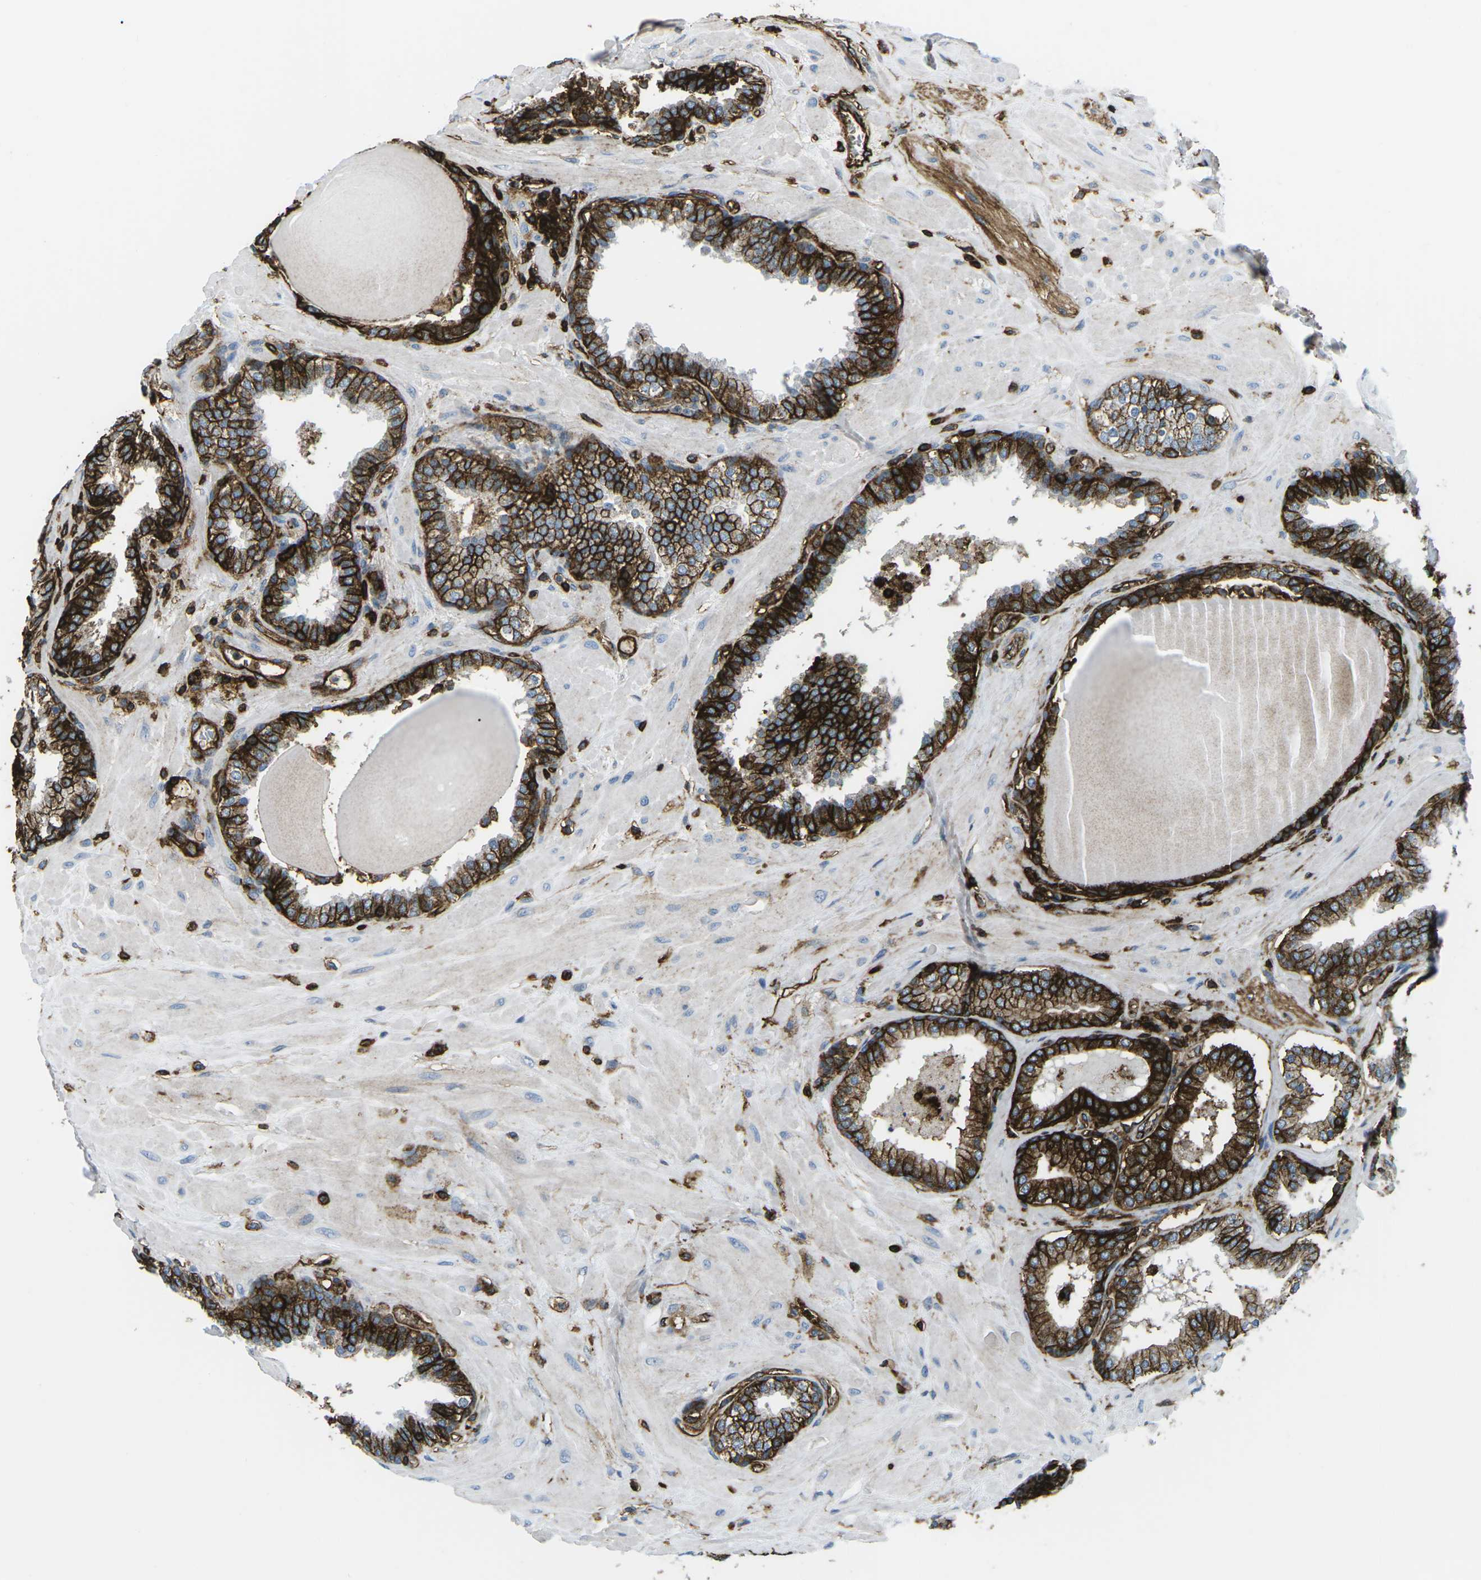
{"staining": {"intensity": "strong", "quantity": ">75%", "location": "cytoplasmic/membranous"}, "tissue": "prostate", "cell_type": "Glandular cells", "image_type": "normal", "snomed": [{"axis": "morphology", "description": "Normal tissue, NOS"}, {"axis": "topography", "description": "Prostate"}], "caption": "This image exhibits immunohistochemistry (IHC) staining of unremarkable prostate, with high strong cytoplasmic/membranous expression in about >75% of glandular cells.", "gene": "HLA", "patient": {"sex": "male", "age": 51}}